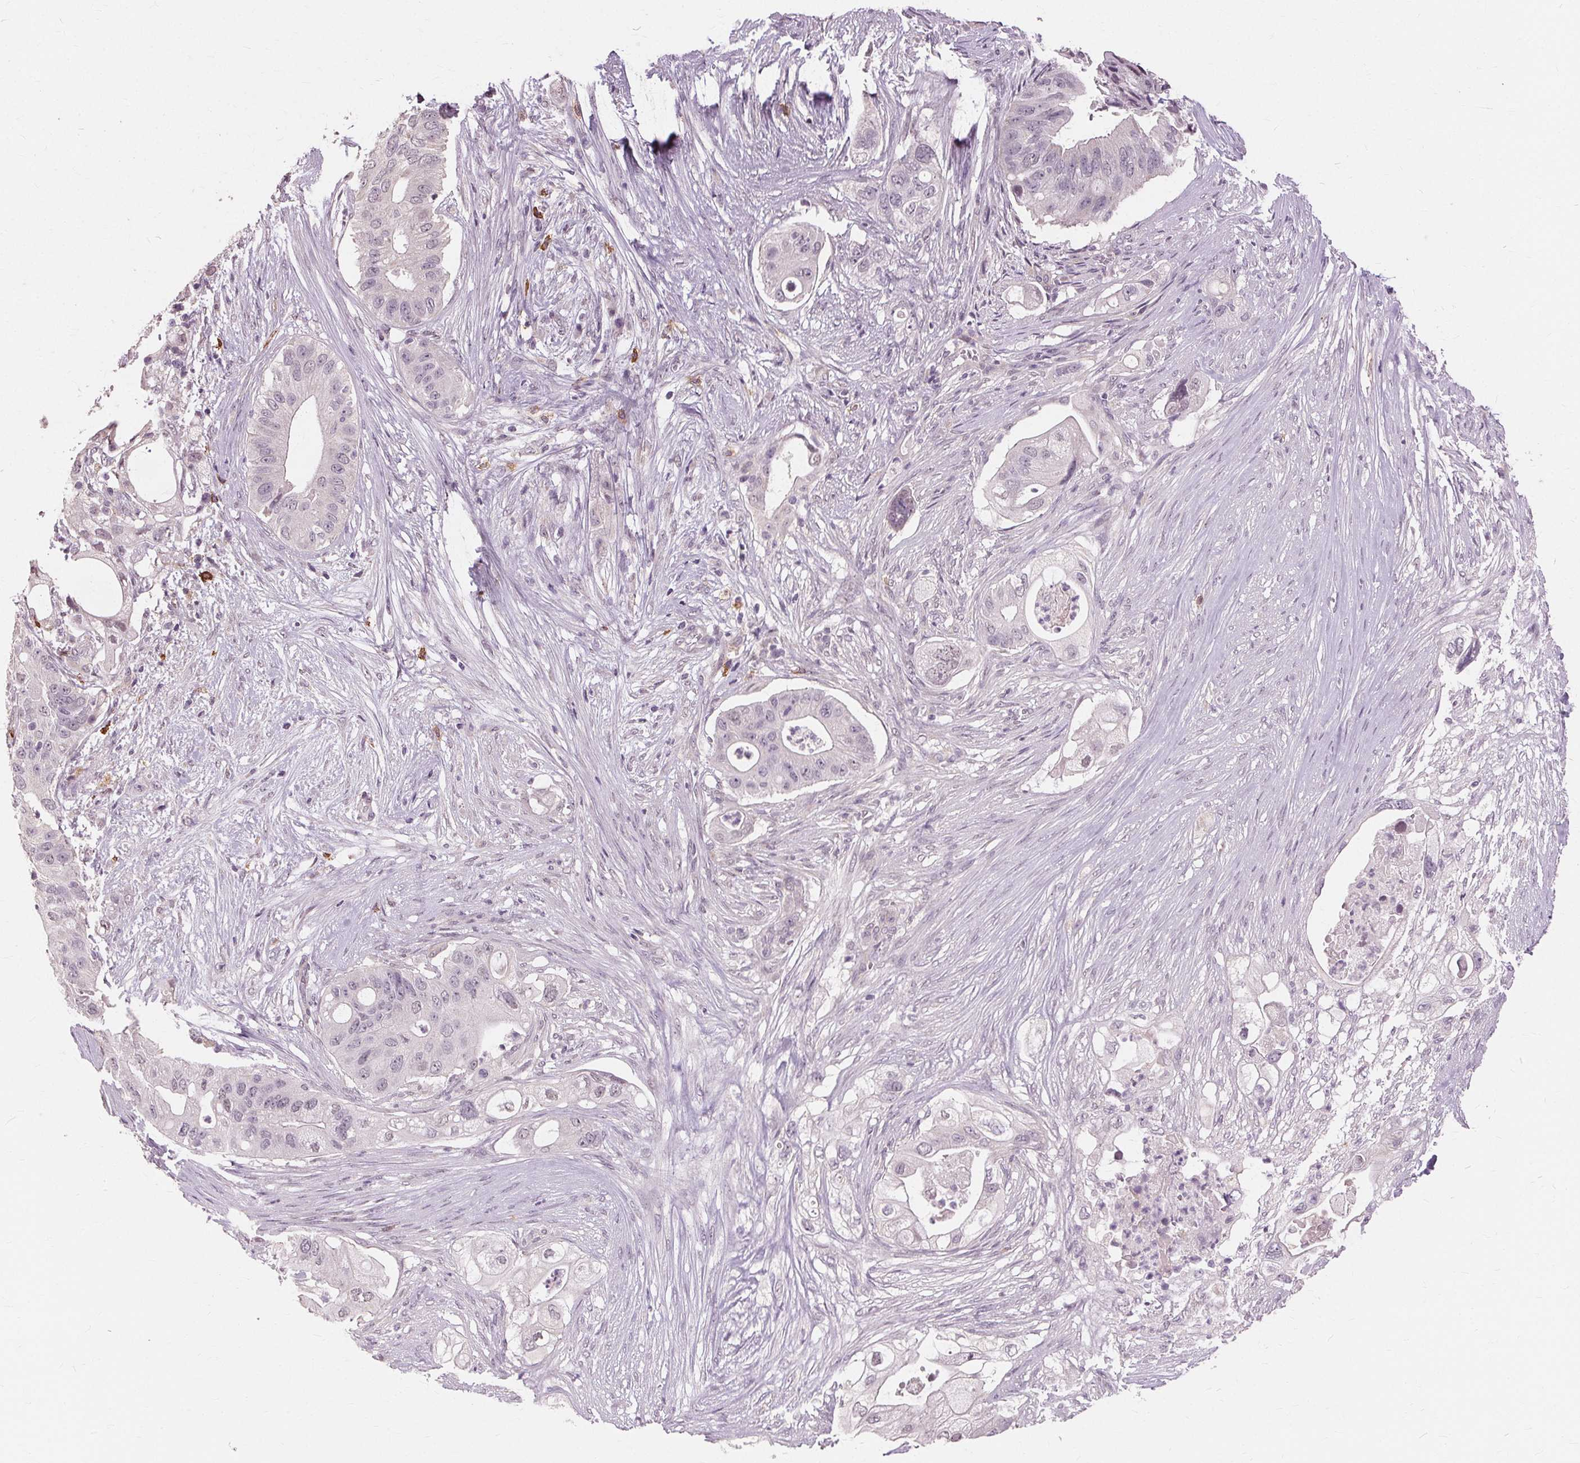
{"staining": {"intensity": "negative", "quantity": "none", "location": "none"}, "tissue": "pancreatic cancer", "cell_type": "Tumor cells", "image_type": "cancer", "snomed": [{"axis": "morphology", "description": "Adenocarcinoma, NOS"}, {"axis": "topography", "description": "Pancreas"}], "caption": "The immunohistochemistry photomicrograph has no significant expression in tumor cells of pancreatic adenocarcinoma tissue.", "gene": "SIGLEC6", "patient": {"sex": "female", "age": 72}}